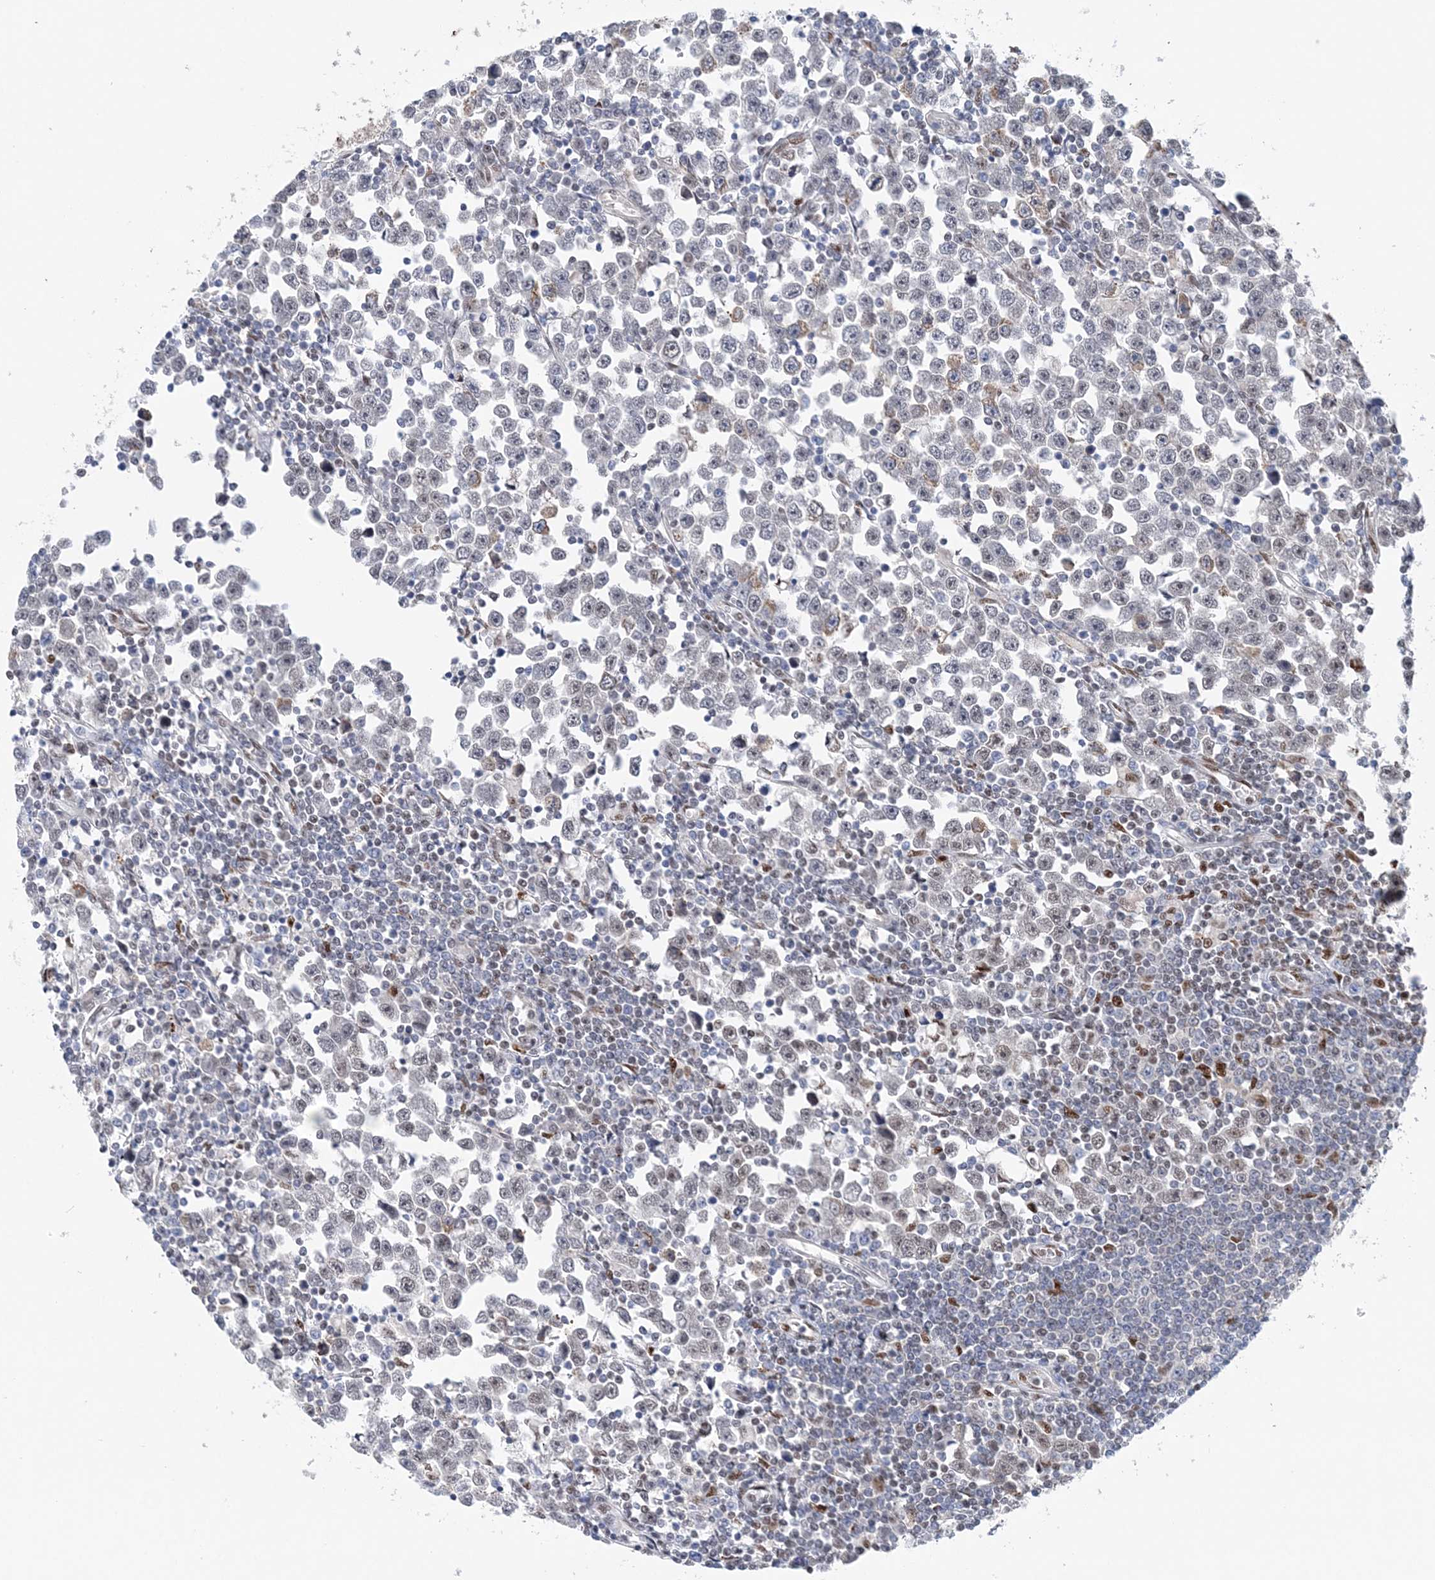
{"staining": {"intensity": "weak", "quantity": "25%-75%", "location": "nuclear"}, "tissue": "testis cancer", "cell_type": "Tumor cells", "image_type": "cancer", "snomed": [{"axis": "morphology", "description": "Normal tissue, NOS"}, {"axis": "morphology", "description": "Seminoma, NOS"}, {"axis": "topography", "description": "Testis"}], "caption": "A brown stain labels weak nuclear expression of a protein in human testis cancer tumor cells.", "gene": "NIT2", "patient": {"sex": "male", "age": 43}}